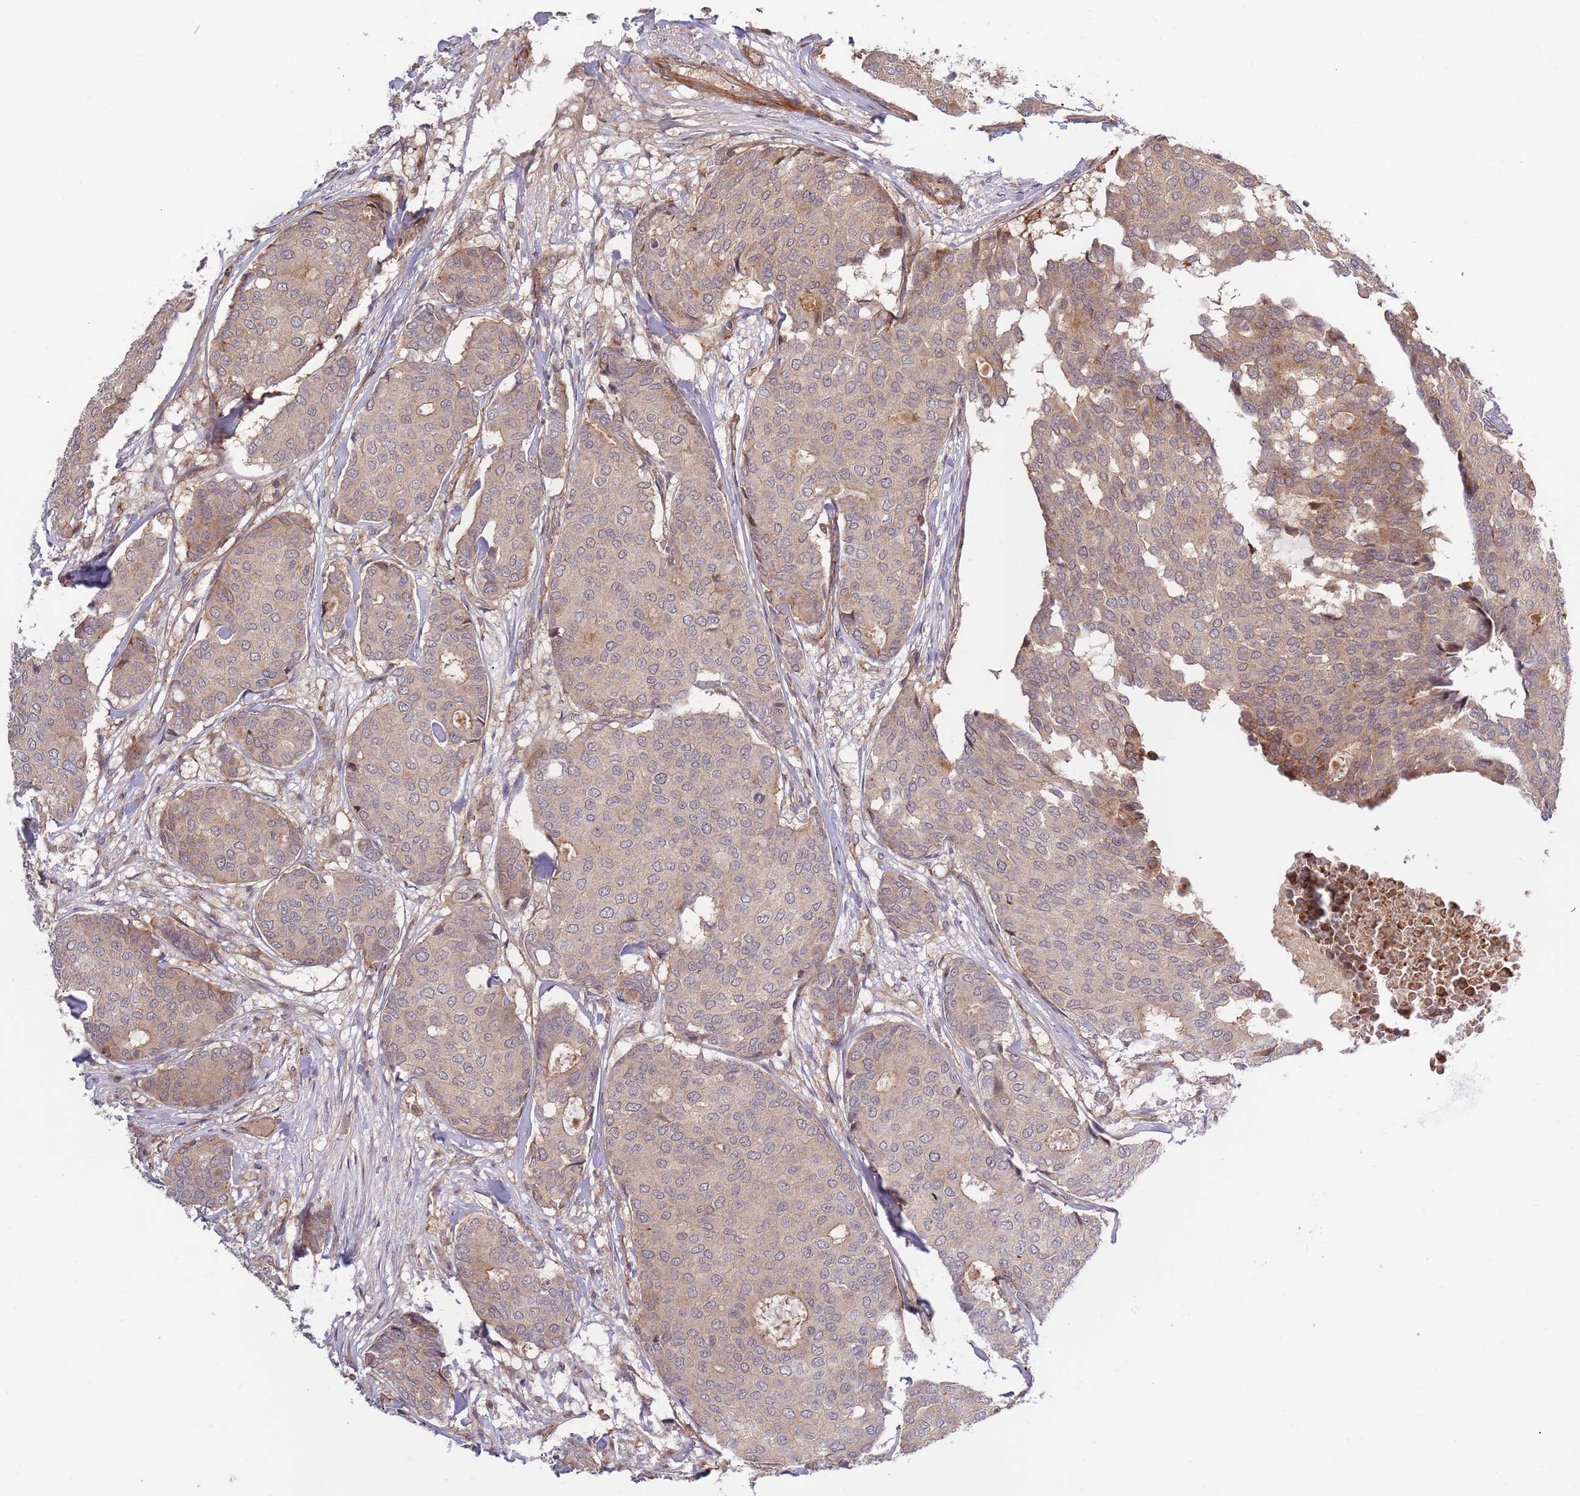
{"staining": {"intensity": "weak", "quantity": "25%-75%", "location": "cytoplasmic/membranous"}, "tissue": "breast cancer", "cell_type": "Tumor cells", "image_type": "cancer", "snomed": [{"axis": "morphology", "description": "Duct carcinoma"}, {"axis": "topography", "description": "Breast"}], "caption": "IHC histopathology image of breast cancer (invasive ductal carcinoma) stained for a protein (brown), which displays low levels of weak cytoplasmic/membranous expression in about 25%-75% of tumor cells.", "gene": "HAUS3", "patient": {"sex": "female", "age": 75}}